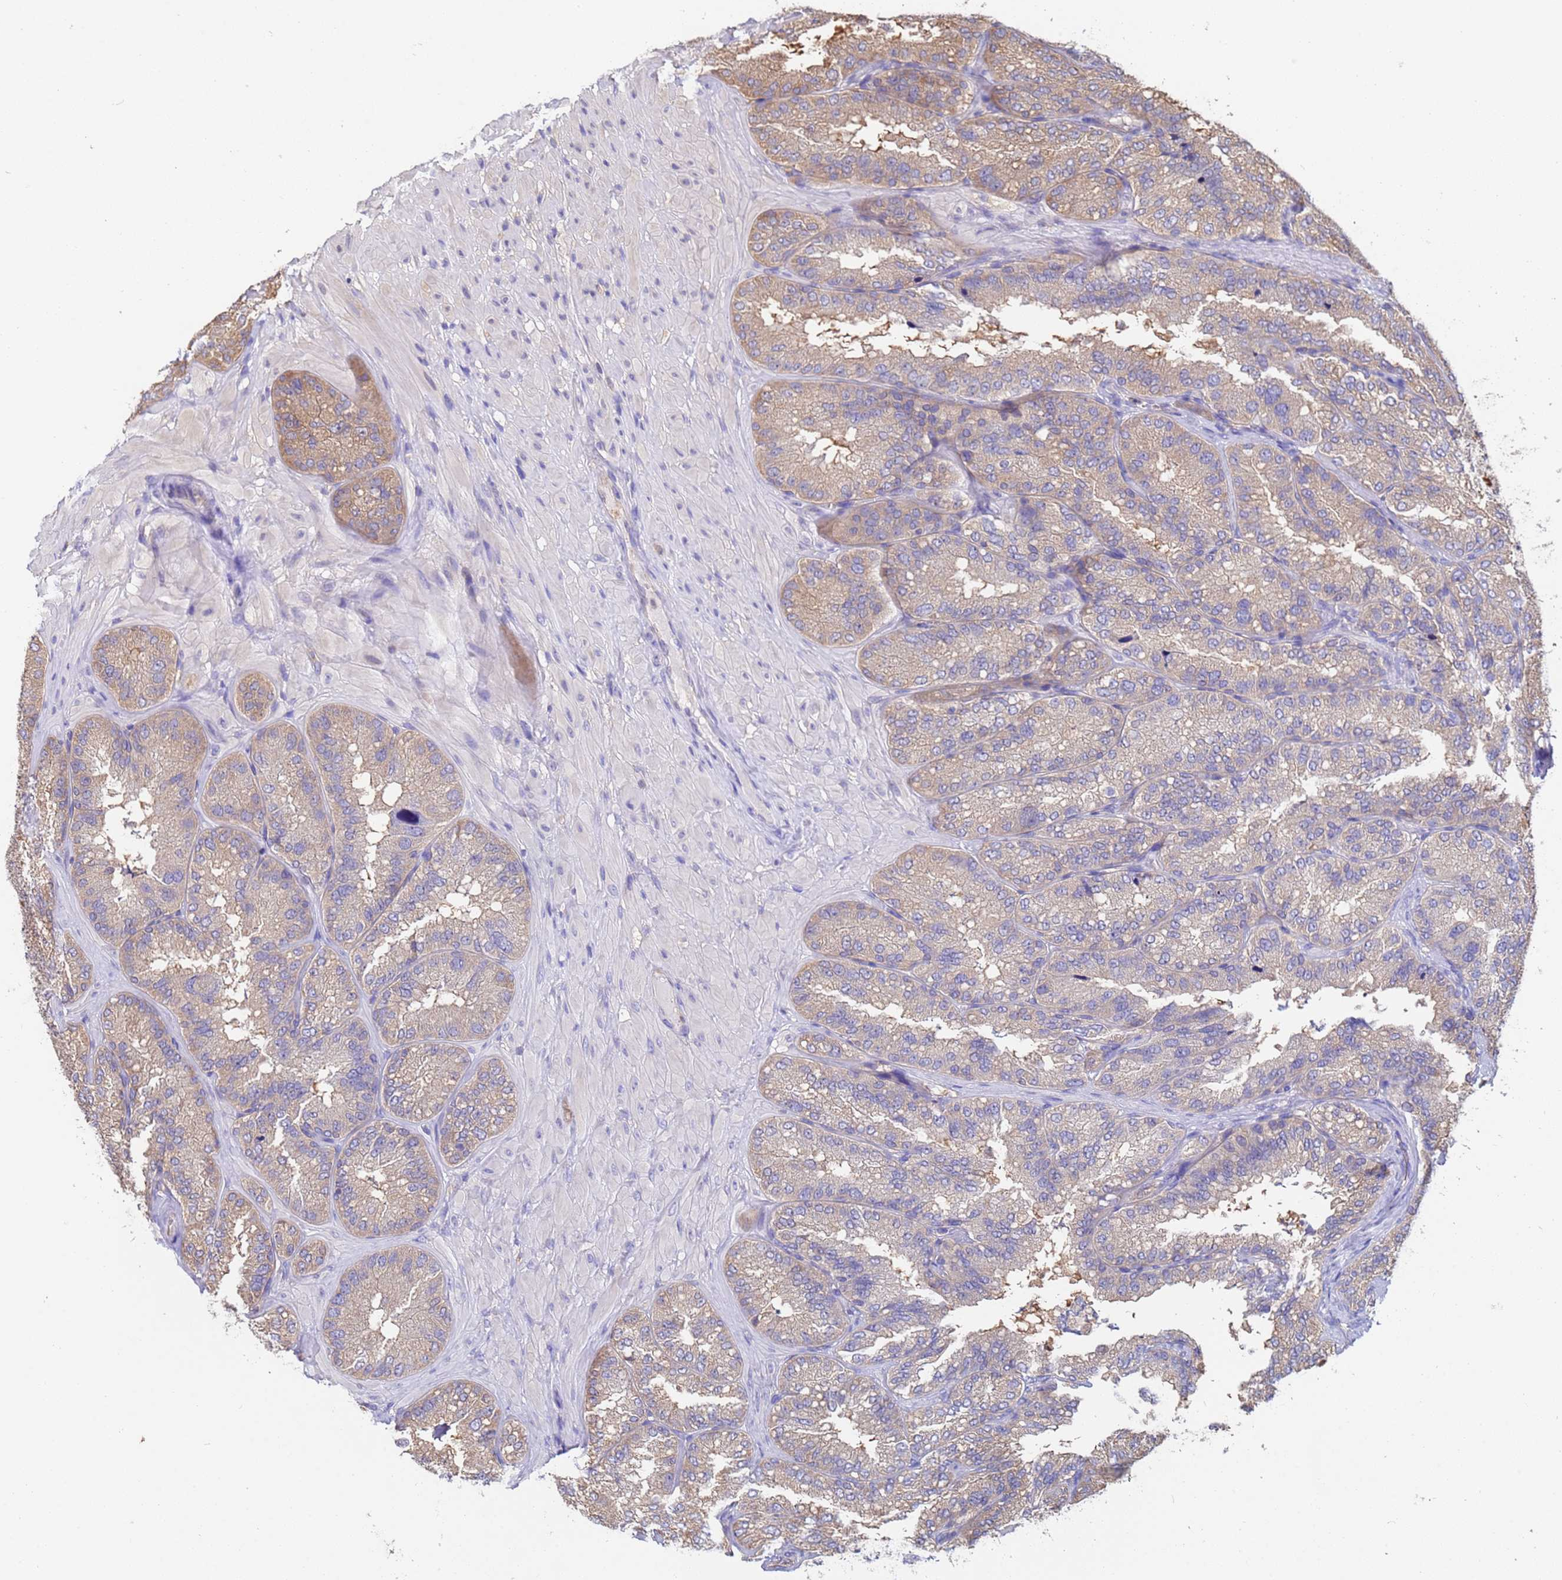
{"staining": {"intensity": "weak", "quantity": ">75%", "location": "cytoplasmic/membranous"}, "tissue": "seminal vesicle", "cell_type": "Glandular cells", "image_type": "normal", "snomed": [{"axis": "morphology", "description": "Normal tissue, NOS"}, {"axis": "topography", "description": "Seminal veicle"}], "caption": "Immunohistochemical staining of unremarkable human seminal vesicle displays >75% levels of weak cytoplasmic/membranous protein positivity in about >75% of glandular cells. The protein of interest is stained brown, and the nuclei are stained in blue (DAB (3,3'-diaminobenzidine) IHC with brightfield microscopy, high magnification).", "gene": "FAM25A", "patient": {"sex": "male", "age": 58}}